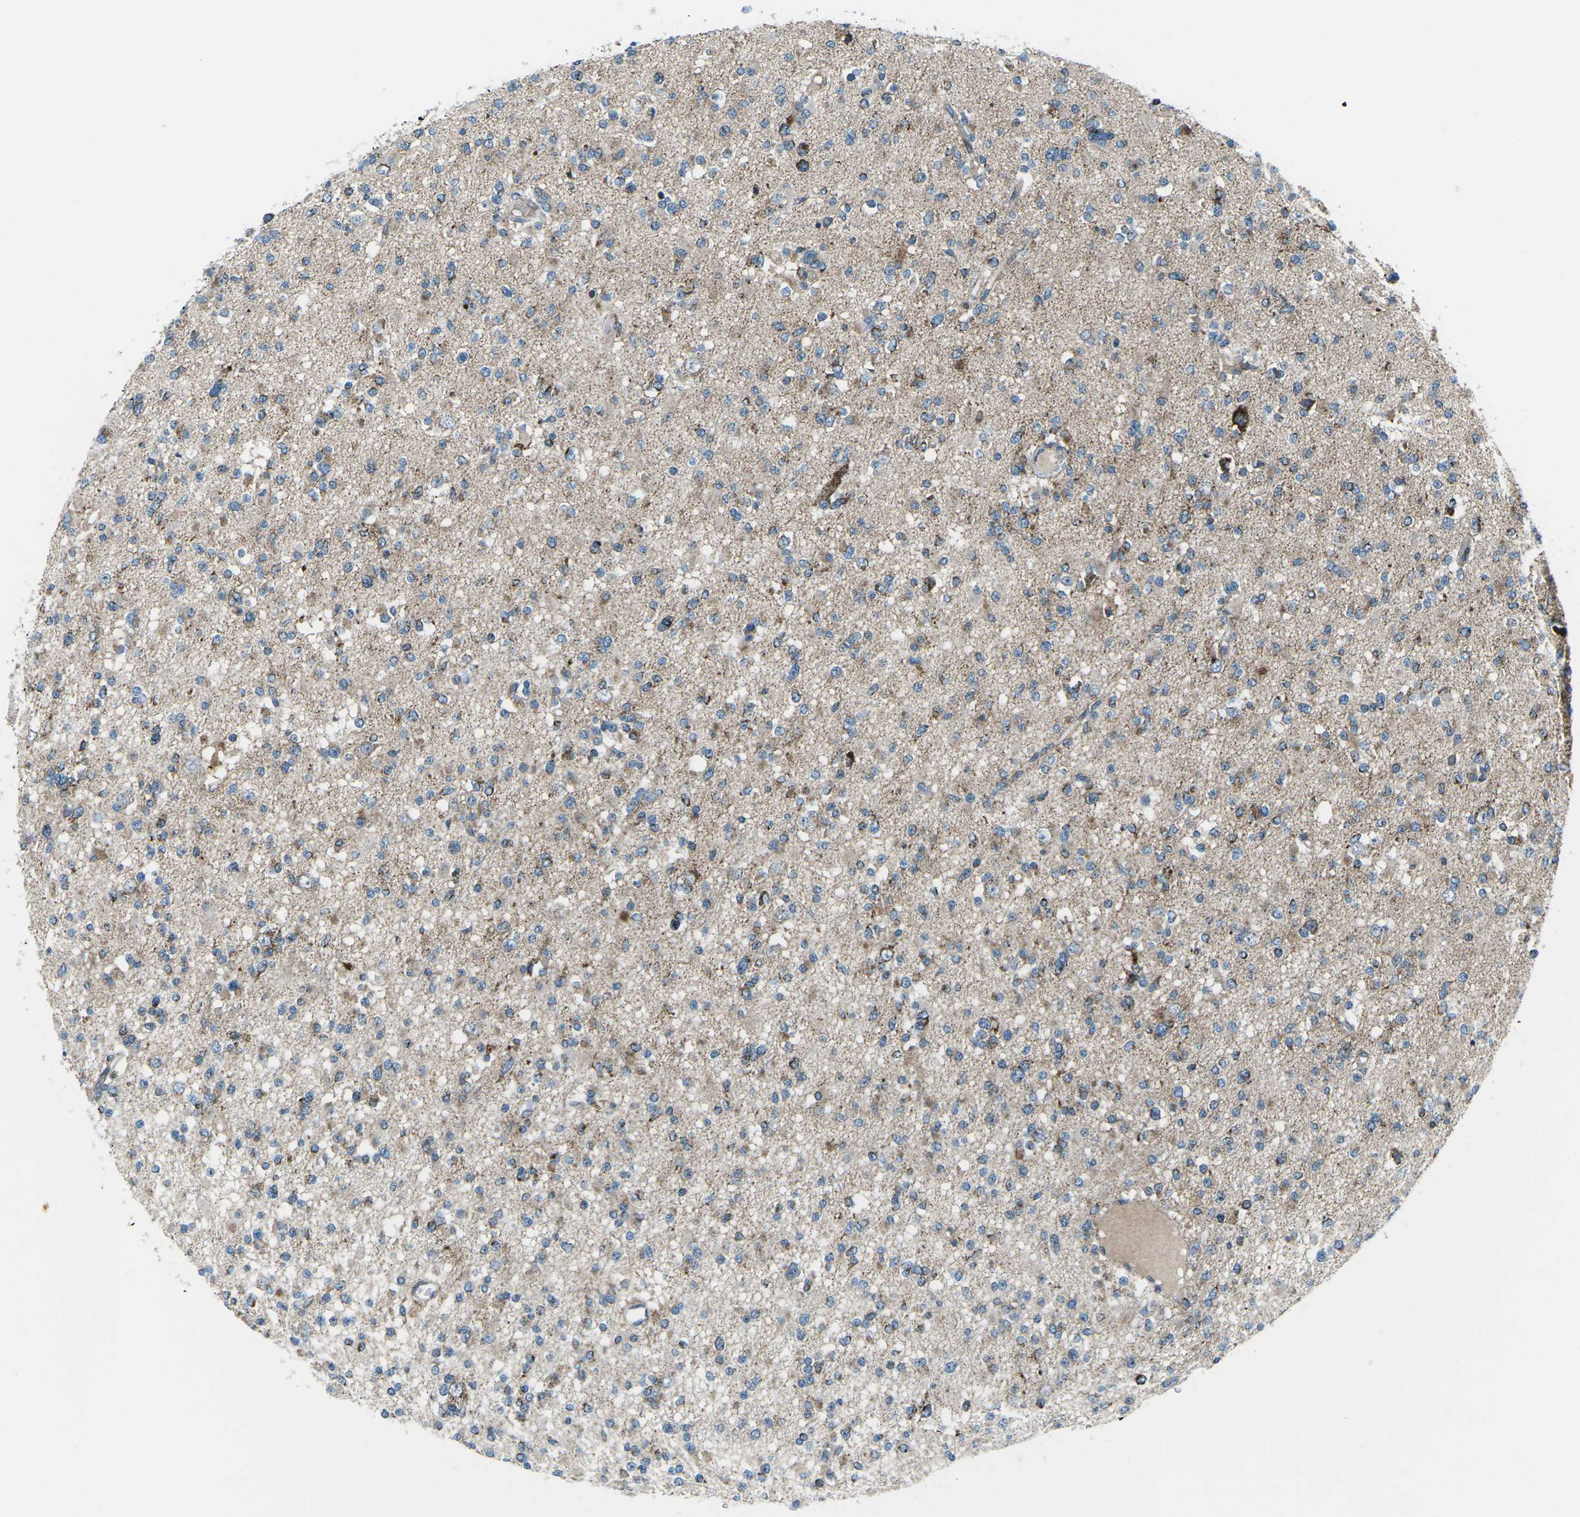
{"staining": {"intensity": "moderate", "quantity": "<25%", "location": "cytoplasmic/membranous"}, "tissue": "glioma", "cell_type": "Tumor cells", "image_type": "cancer", "snomed": [{"axis": "morphology", "description": "Glioma, malignant, Low grade"}, {"axis": "topography", "description": "Brain"}], "caption": "Malignant glioma (low-grade) stained with immunohistochemistry (IHC) shows moderate cytoplasmic/membranous staining in approximately <25% of tumor cells.", "gene": "RFESD", "patient": {"sex": "female", "age": 22}}